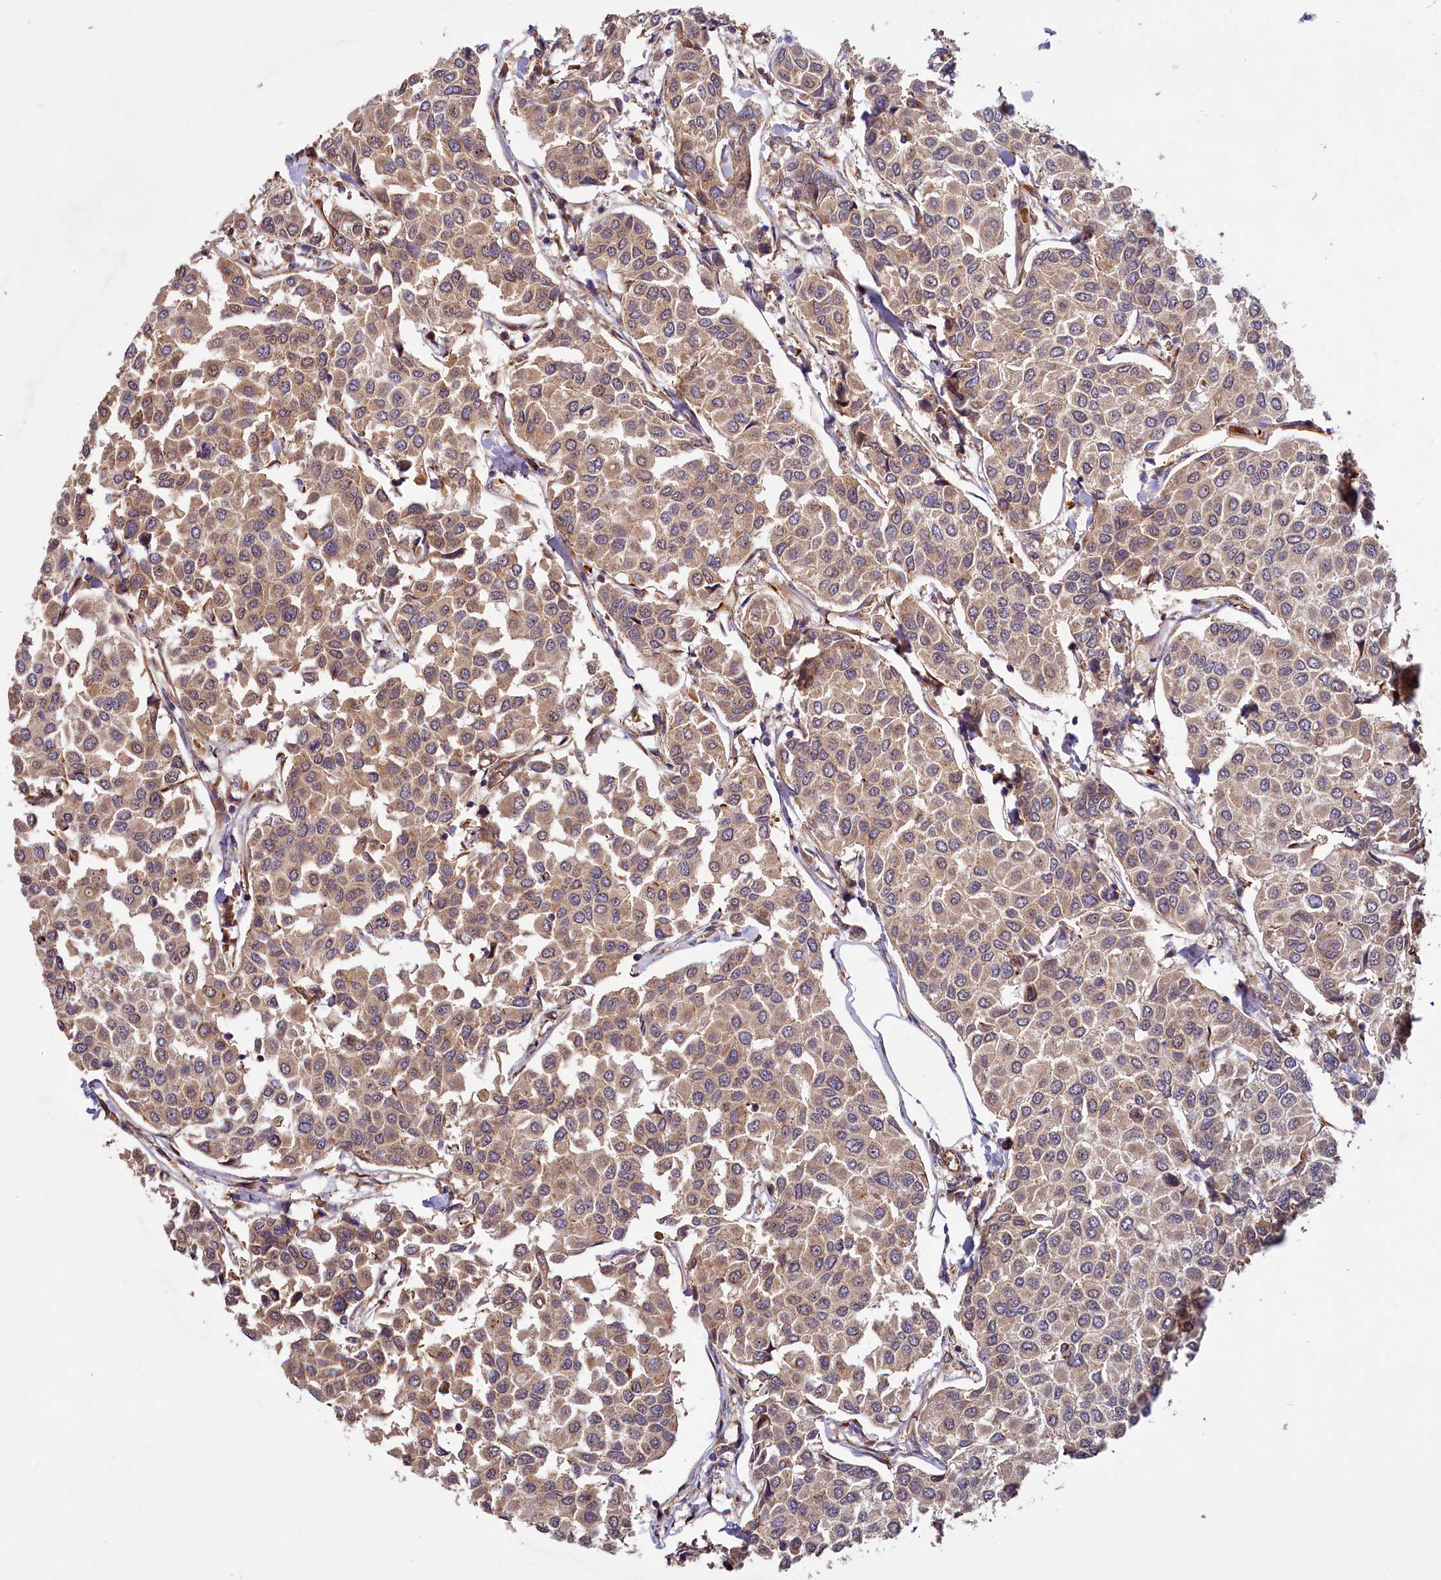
{"staining": {"intensity": "weak", "quantity": ">75%", "location": "cytoplasmic/membranous"}, "tissue": "breast cancer", "cell_type": "Tumor cells", "image_type": "cancer", "snomed": [{"axis": "morphology", "description": "Duct carcinoma"}, {"axis": "topography", "description": "Breast"}], "caption": "Breast cancer tissue displays weak cytoplasmic/membranous staining in about >75% of tumor cells, visualized by immunohistochemistry. (brown staining indicates protein expression, while blue staining denotes nuclei).", "gene": "PKN2", "patient": {"sex": "female", "age": 55}}